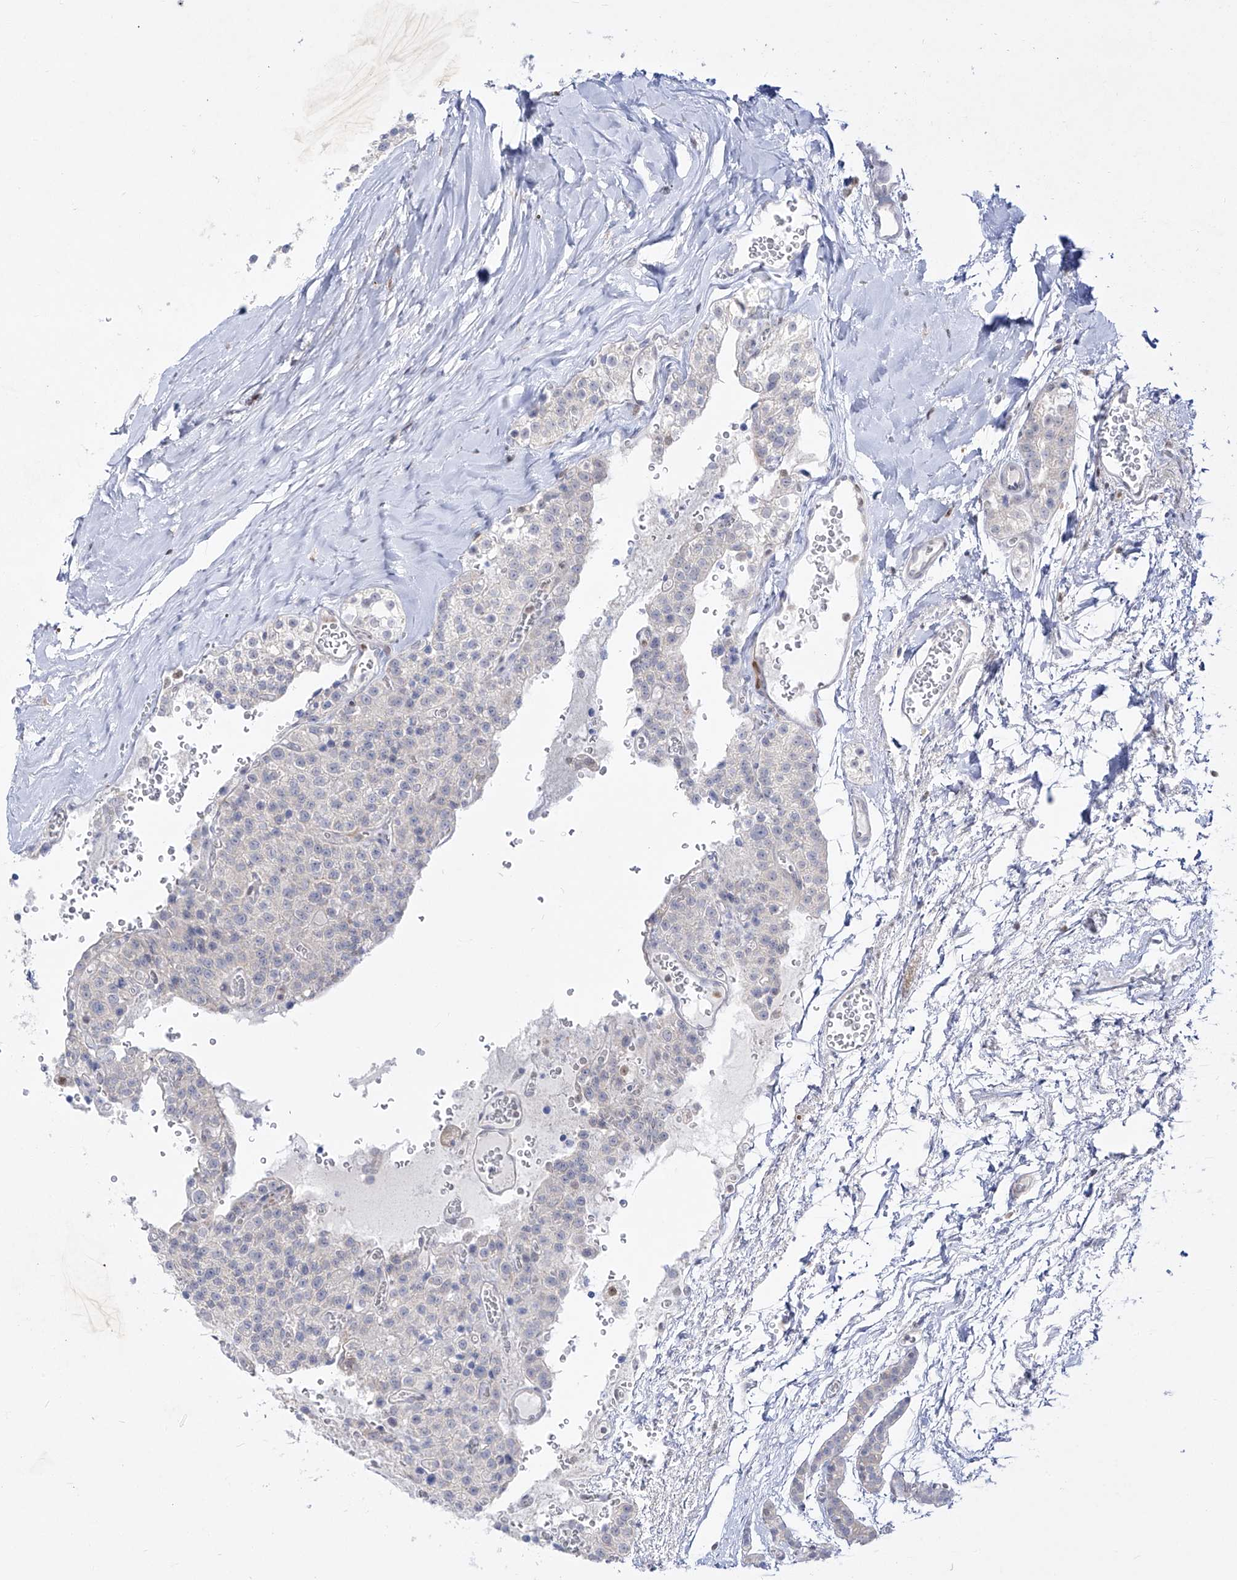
{"staining": {"intensity": "negative", "quantity": "none", "location": "none"}, "tissue": "parathyroid gland", "cell_type": "Glandular cells", "image_type": "normal", "snomed": [{"axis": "morphology", "description": "Normal tissue, NOS"}, {"axis": "topography", "description": "Parathyroid gland"}], "caption": "An immunohistochemistry (IHC) photomicrograph of unremarkable parathyroid gland is shown. There is no staining in glandular cells of parathyroid gland. (Stains: DAB IHC with hematoxylin counter stain, Microscopy: brightfield microscopy at high magnification).", "gene": "DMKN", "patient": {"sex": "female", "age": 64}}